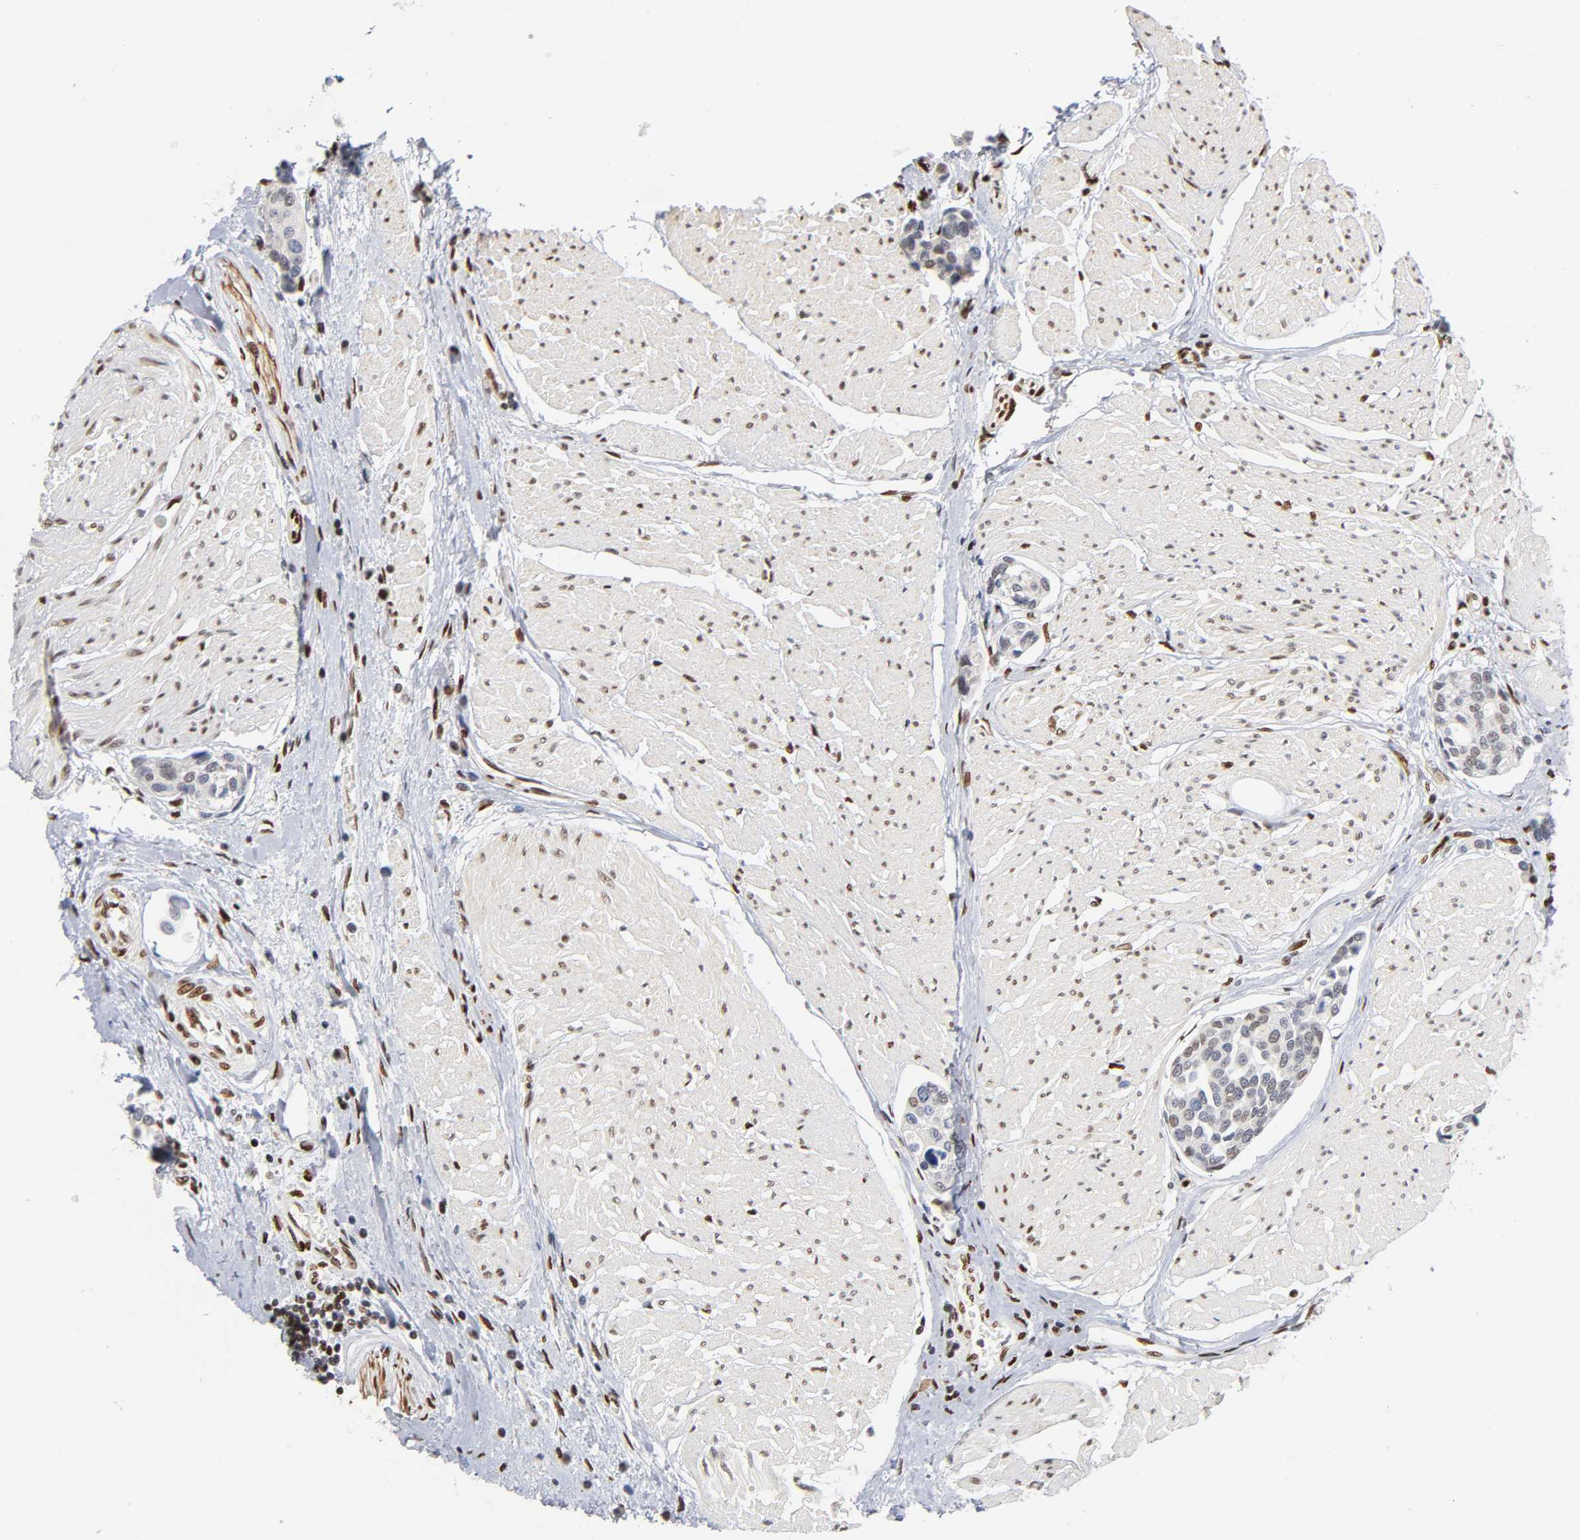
{"staining": {"intensity": "weak", "quantity": "<25%", "location": "nuclear"}, "tissue": "urothelial cancer", "cell_type": "Tumor cells", "image_type": "cancer", "snomed": [{"axis": "morphology", "description": "Urothelial carcinoma, High grade"}, {"axis": "topography", "description": "Urinary bladder"}], "caption": "This photomicrograph is of urothelial cancer stained with IHC to label a protein in brown with the nuclei are counter-stained blue. There is no staining in tumor cells. (Immunohistochemistry (ihc), brightfield microscopy, high magnification).", "gene": "NR3C1", "patient": {"sex": "male", "age": 78}}